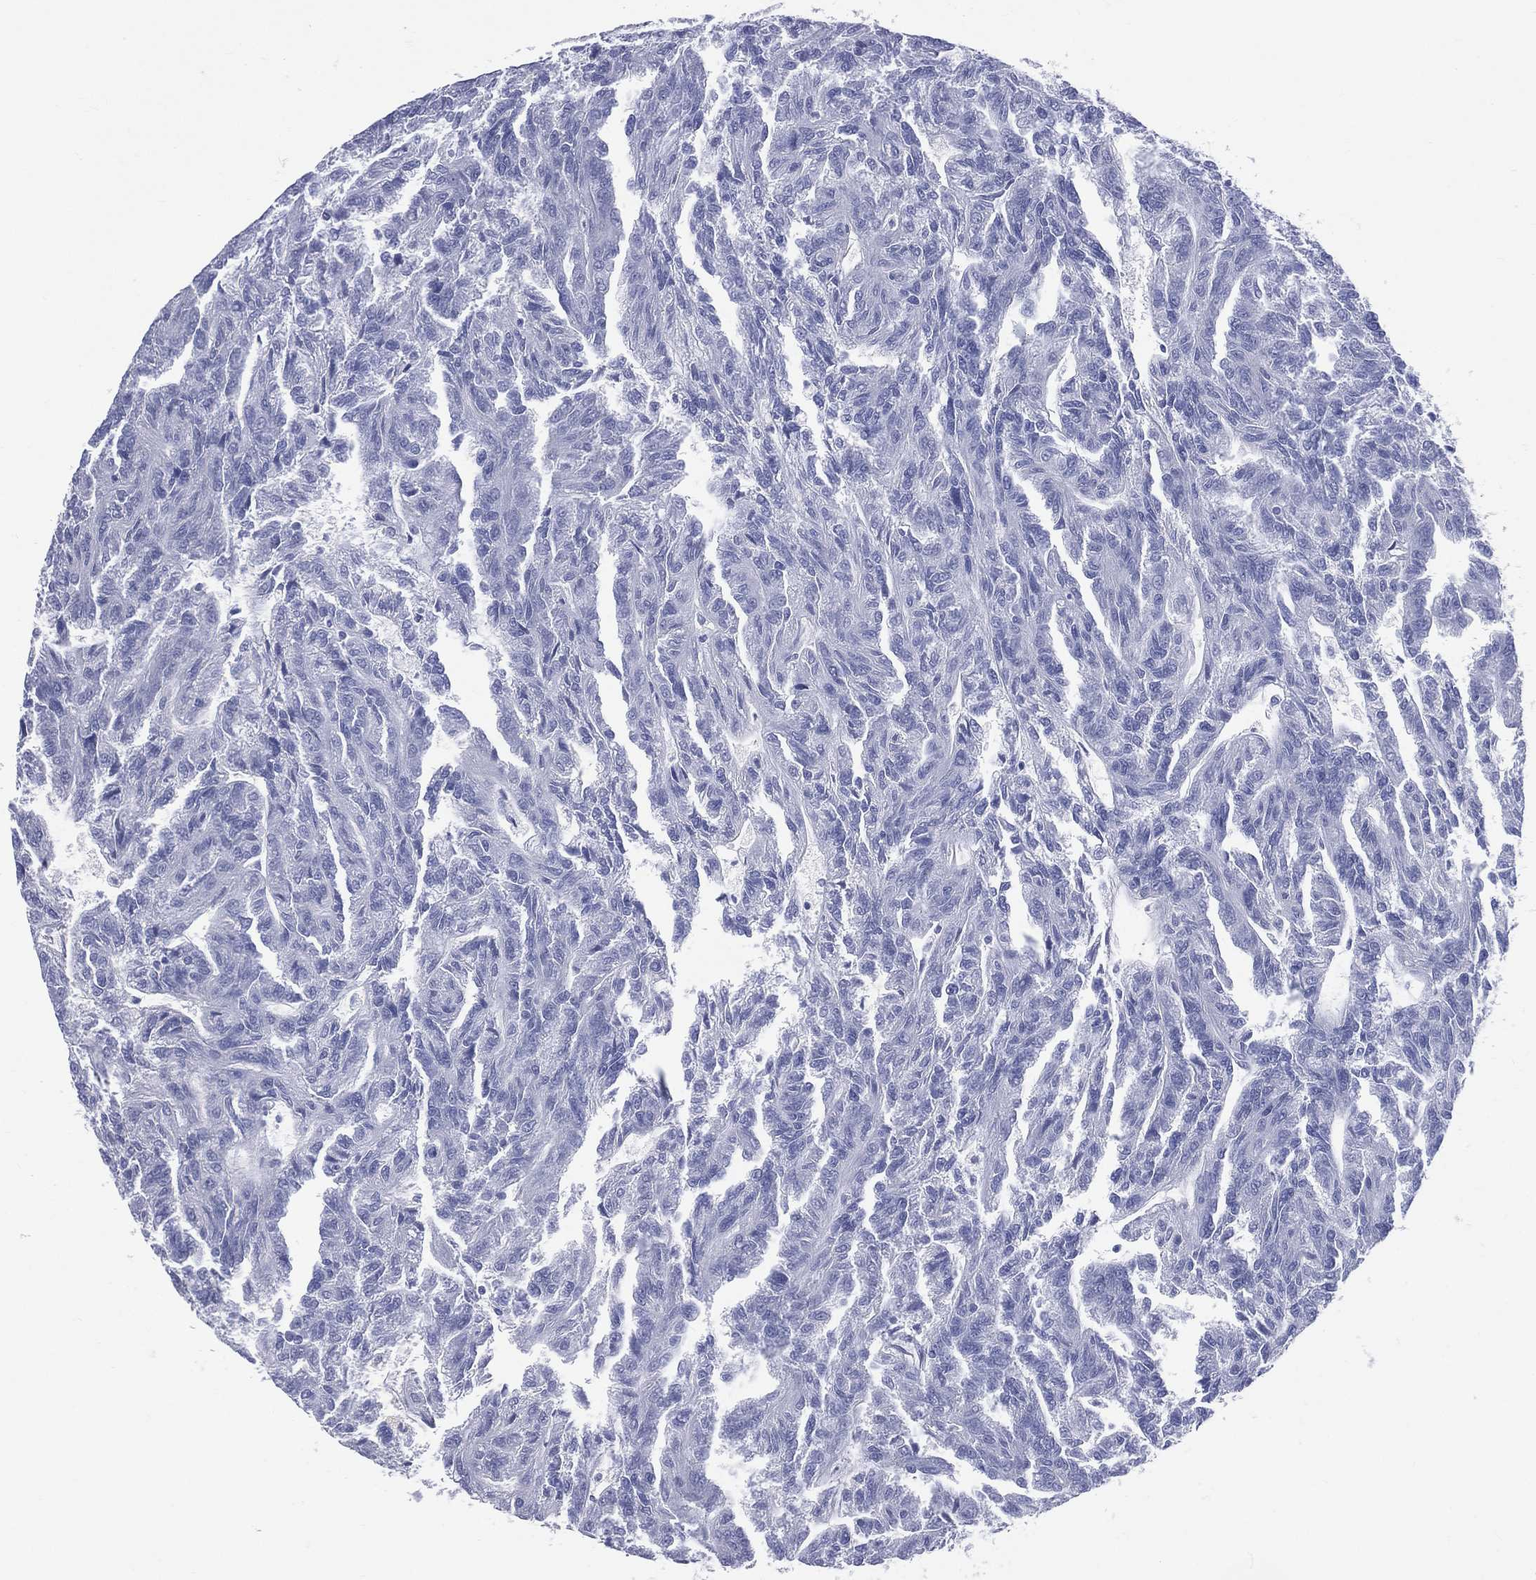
{"staining": {"intensity": "negative", "quantity": "none", "location": "none"}, "tissue": "renal cancer", "cell_type": "Tumor cells", "image_type": "cancer", "snomed": [{"axis": "morphology", "description": "Adenocarcinoma, NOS"}, {"axis": "topography", "description": "Kidney"}], "caption": "DAB (3,3'-diaminobenzidine) immunohistochemical staining of renal cancer (adenocarcinoma) exhibits no significant positivity in tumor cells. (DAB (3,3'-diaminobenzidine) IHC with hematoxylin counter stain).", "gene": "CYLC1", "patient": {"sex": "male", "age": 79}}